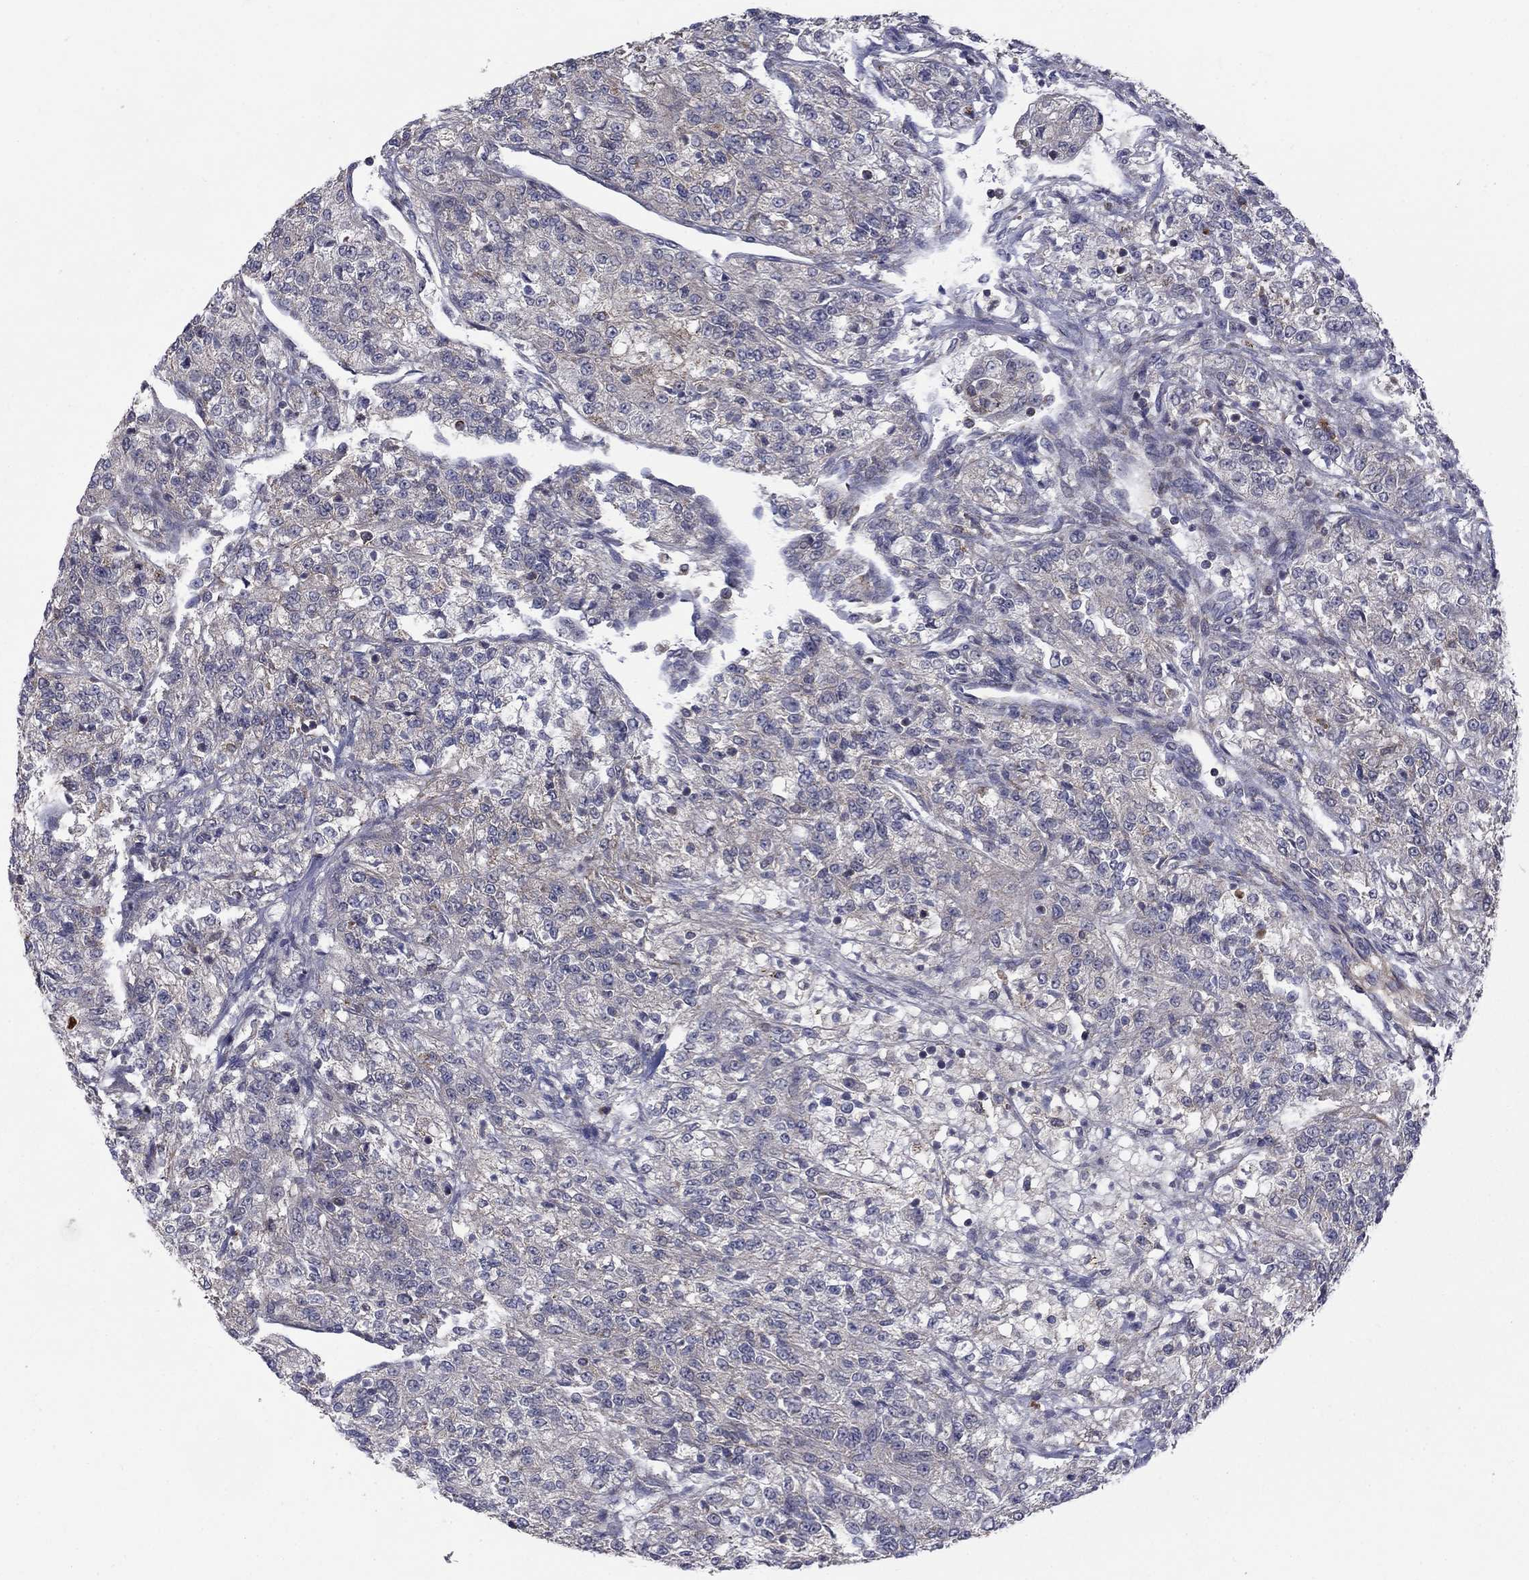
{"staining": {"intensity": "moderate", "quantity": "<25%", "location": "cytoplasmic/membranous"}, "tissue": "renal cancer", "cell_type": "Tumor cells", "image_type": "cancer", "snomed": [{"axis": "morphology", "description": "Adenocarcinoma, NOS"}, {"axis": "topography", "description": "Kidney"}], "caption": "This micrograph displays immunohistochemistry staining of human renal adenocarcinoma, with low moderate cytoplasmic/membranous staining in approximately <25% of tumor cells.", "gene": "DOP1B", "patient": {"sex": "female", "age": 63}}